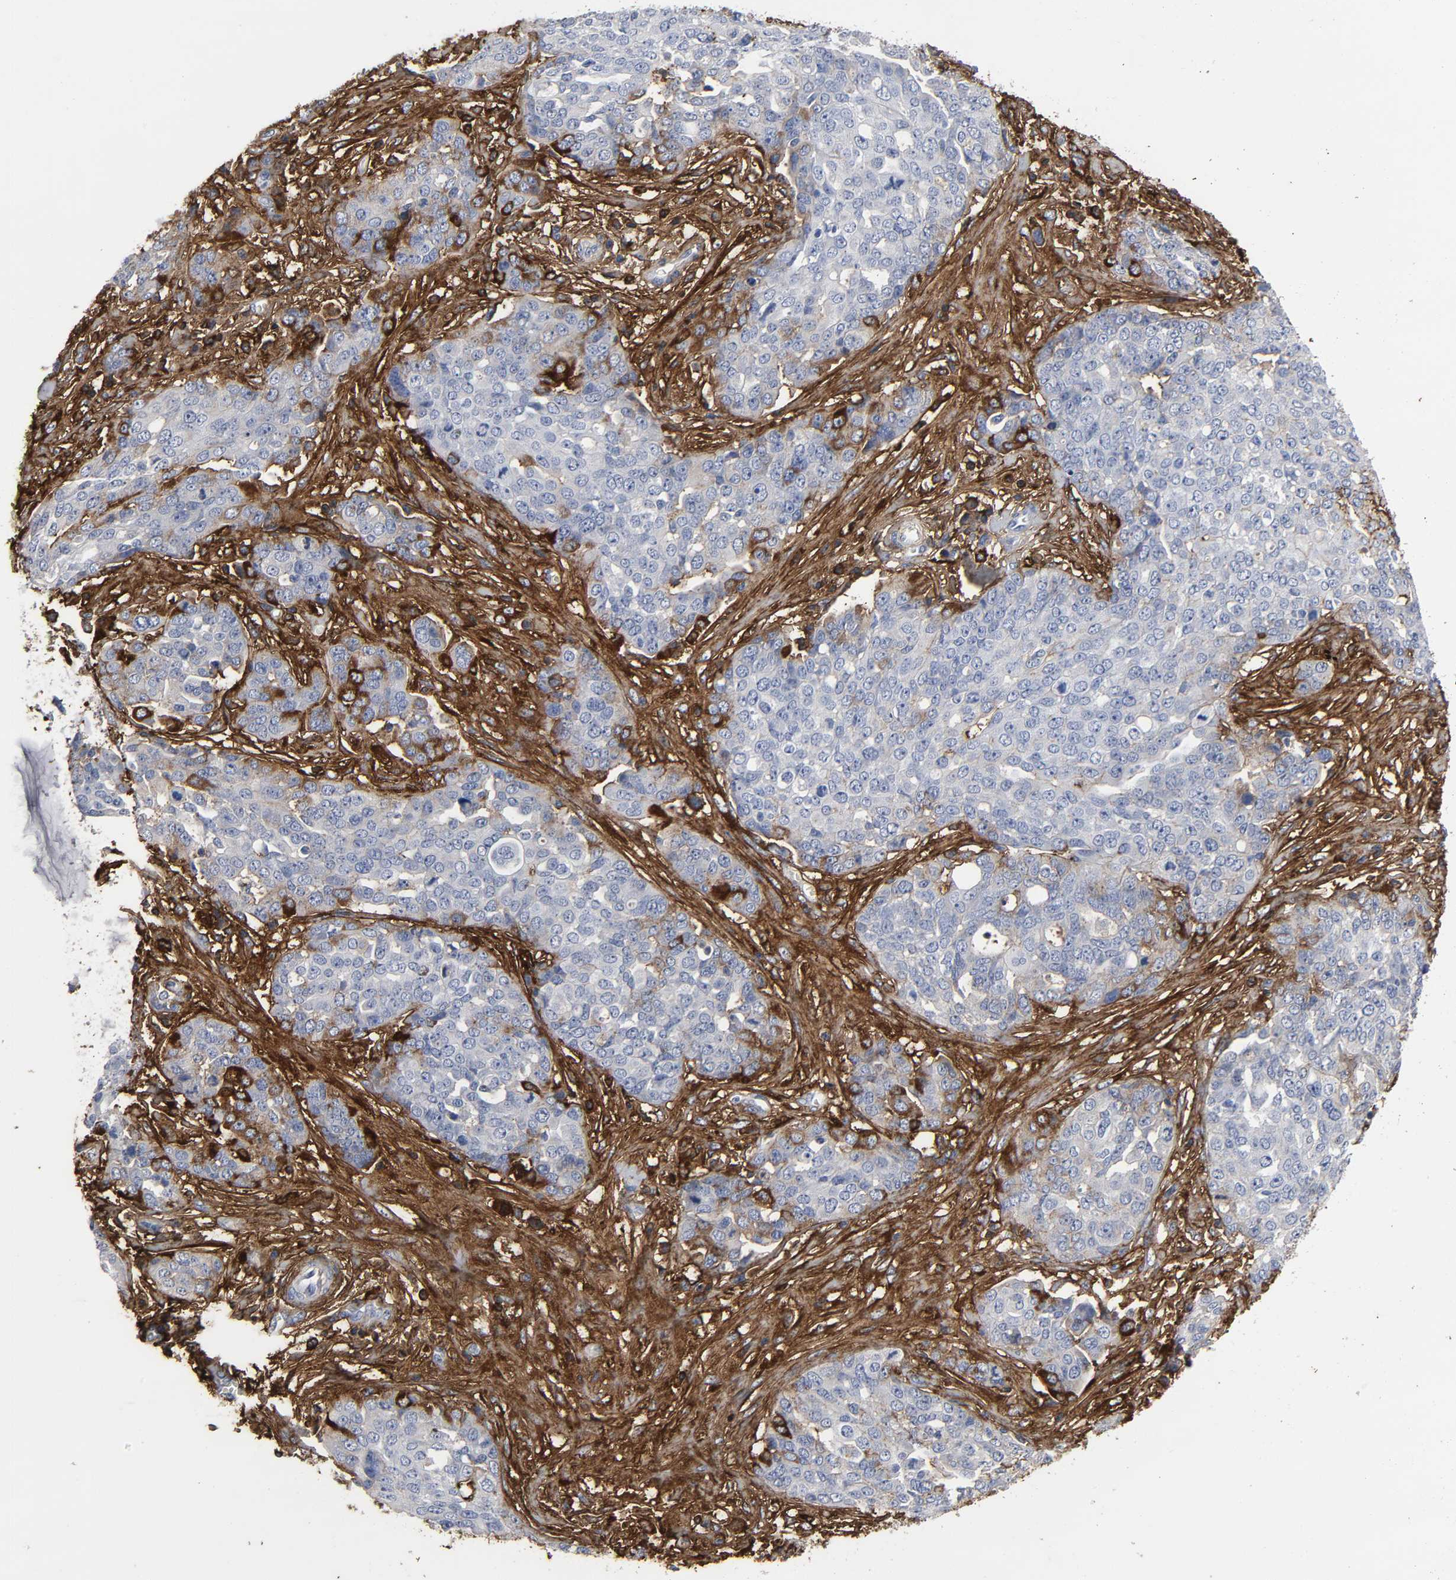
{"staining": {"intensity": "negative", "quantity": "none", "location": "none"}, "tissue": "ovarian cancer", "cell_type": "Tumor cells", "image_type": "cancer", "snomed": [{"axis": "morphology", "description": "Cystadenocarcinoma, serous, NOS"}, {"axis": "topography", "description": "Soft tissue"}, {"axis": "topography", "description": "Ovary"}], "caption": "A micrograph of serous cystadenocarcinoma (ovarian) stained for a protein reveals no brown staining in tumor cells.", "gene": "FBLN1", "patient": {"sex": "female", "age": 57}}